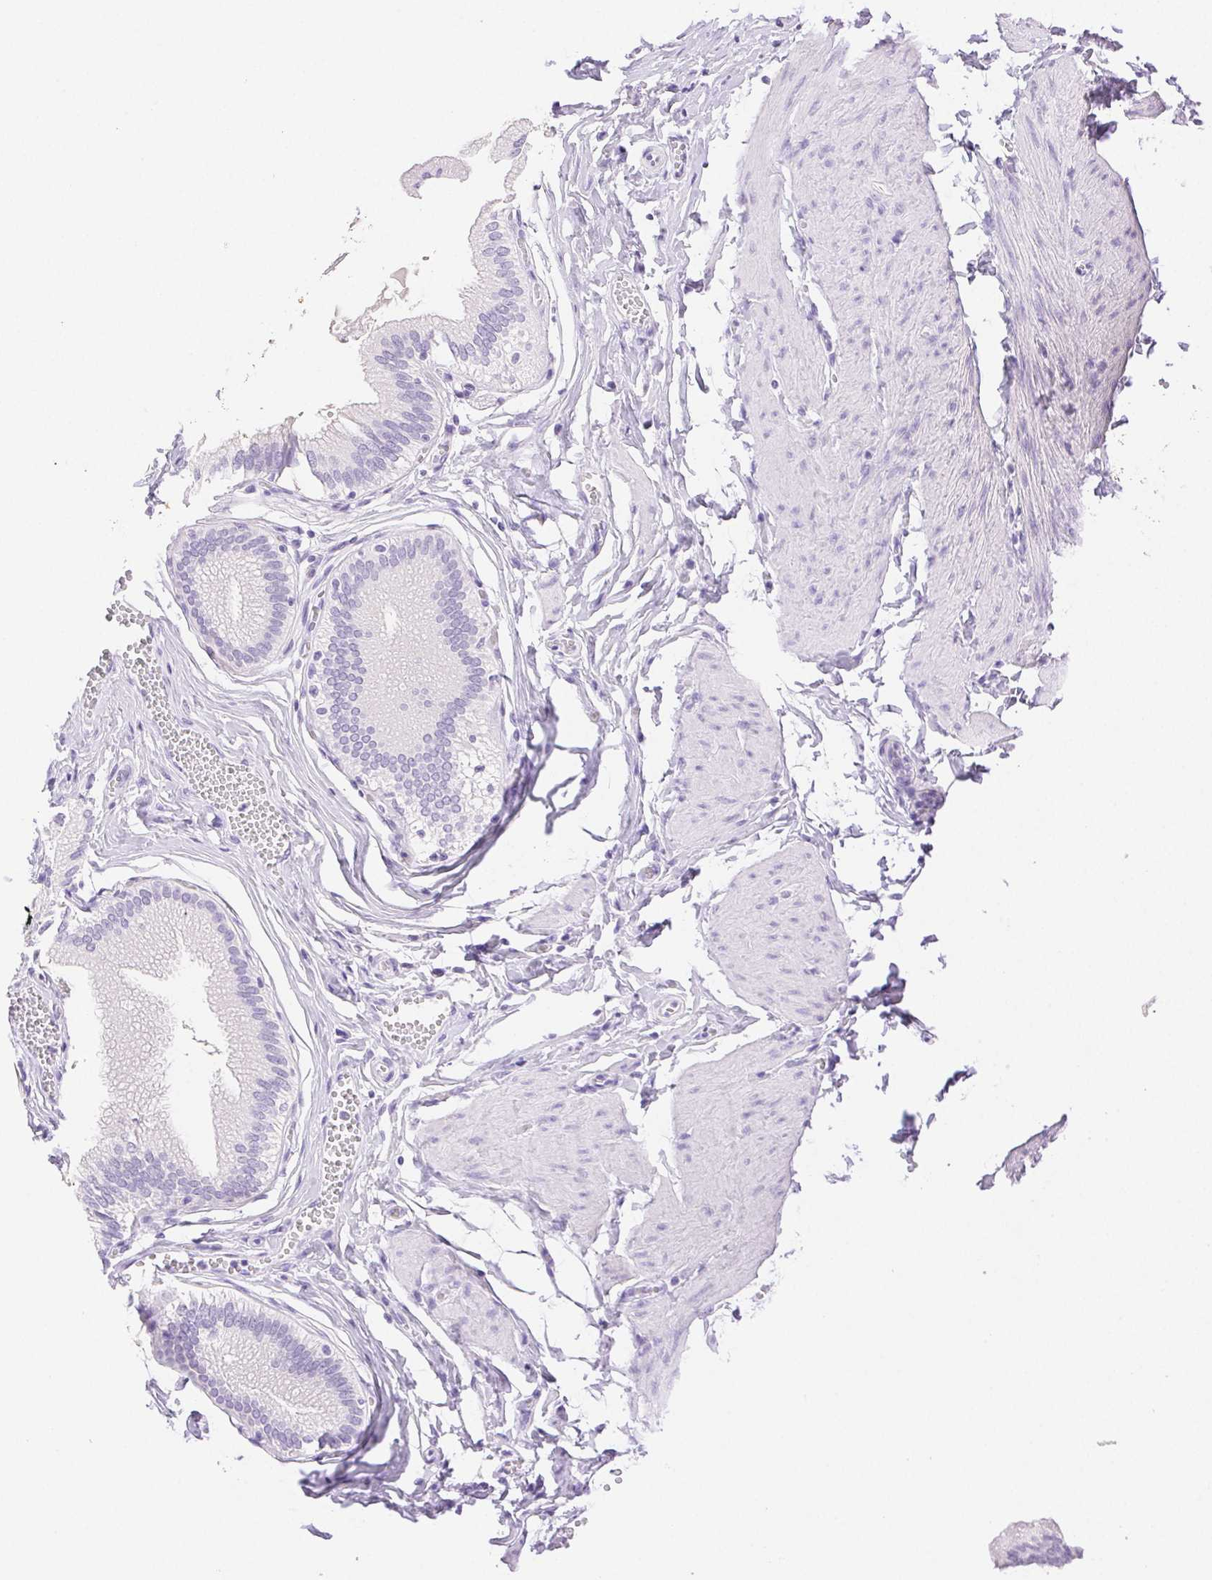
{"staining": {"intensity": "negative", "quantity": "none", "location": "none"}, "tissue": "gallbladder", "cell_type": "Glandular cells", "image_type": "normal", "snomed": [{"axis": "morphology", "description": "Normal tissue, NOS"}, {"axis": "topography", "description": "Gallbladder"}, {"axis": "topography", "description": "Peripheral nerve tissue"}], "caption": "DAB immunohistochemical staining of normal gallbladder reveals no significant staining in glandular cells. Nuclei are stained in blue.", "gene": "SPACA4", "patient": {"sex": "male", "age": 17}}